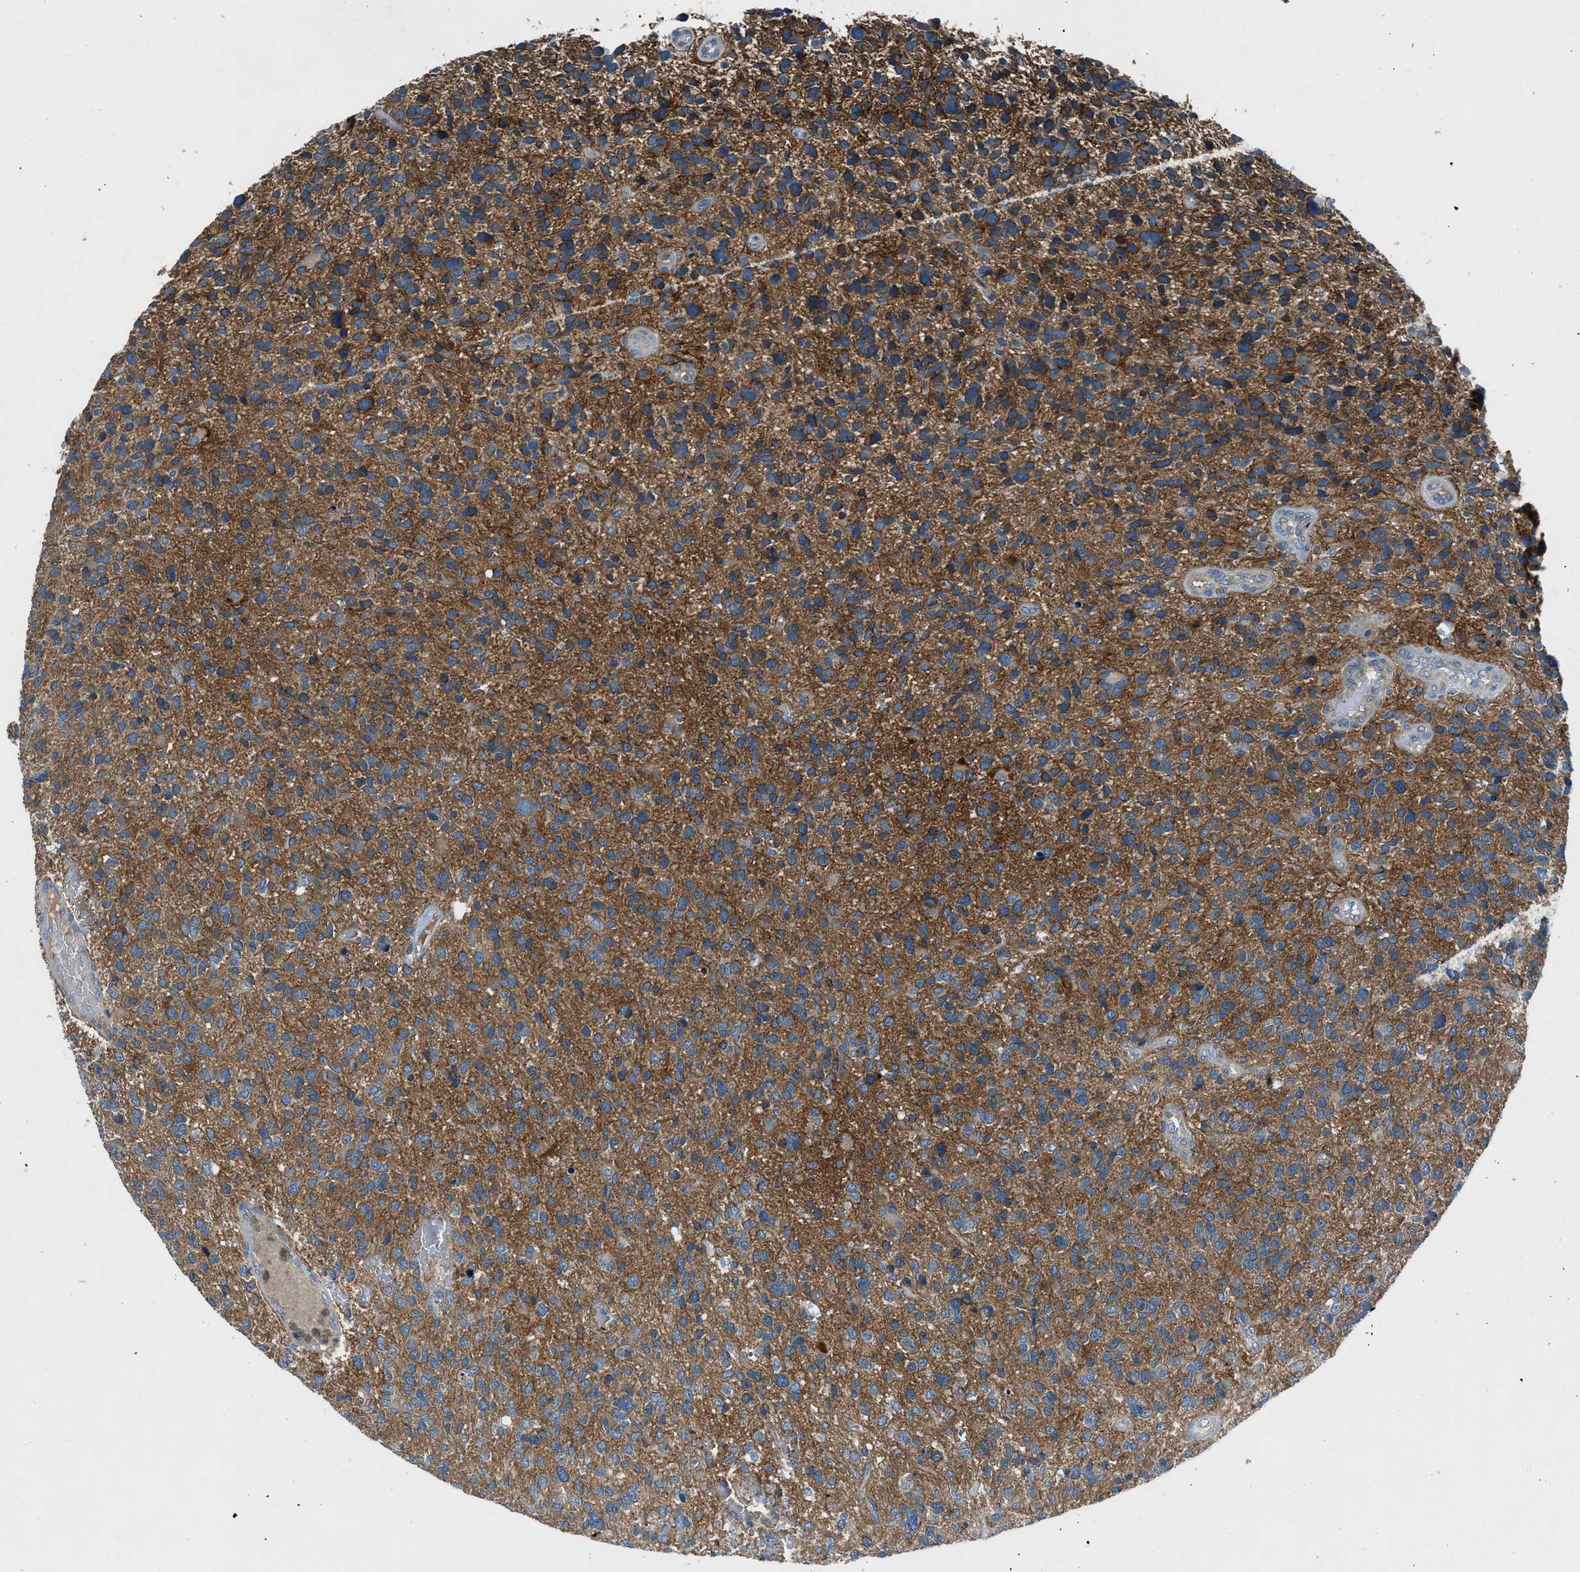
{"staining": {"intensity": "moderate", "quantity": ">75%", "location": "cytoplasmic/membranous"}, "tissue": "glioma", "cell_type": "Tumor cells", "image_type": "cancer", "snomed": [{"axis": "morphology", "description": "Glioma, malignant, High grade"}, {"axis": "topography", "description": "Brain"}], "caption": "Glioma stained with a protein marker shows moderate staining in tumor cells.", "gene": "BMP1", "patient": {"sex": "female", "age": 58}}